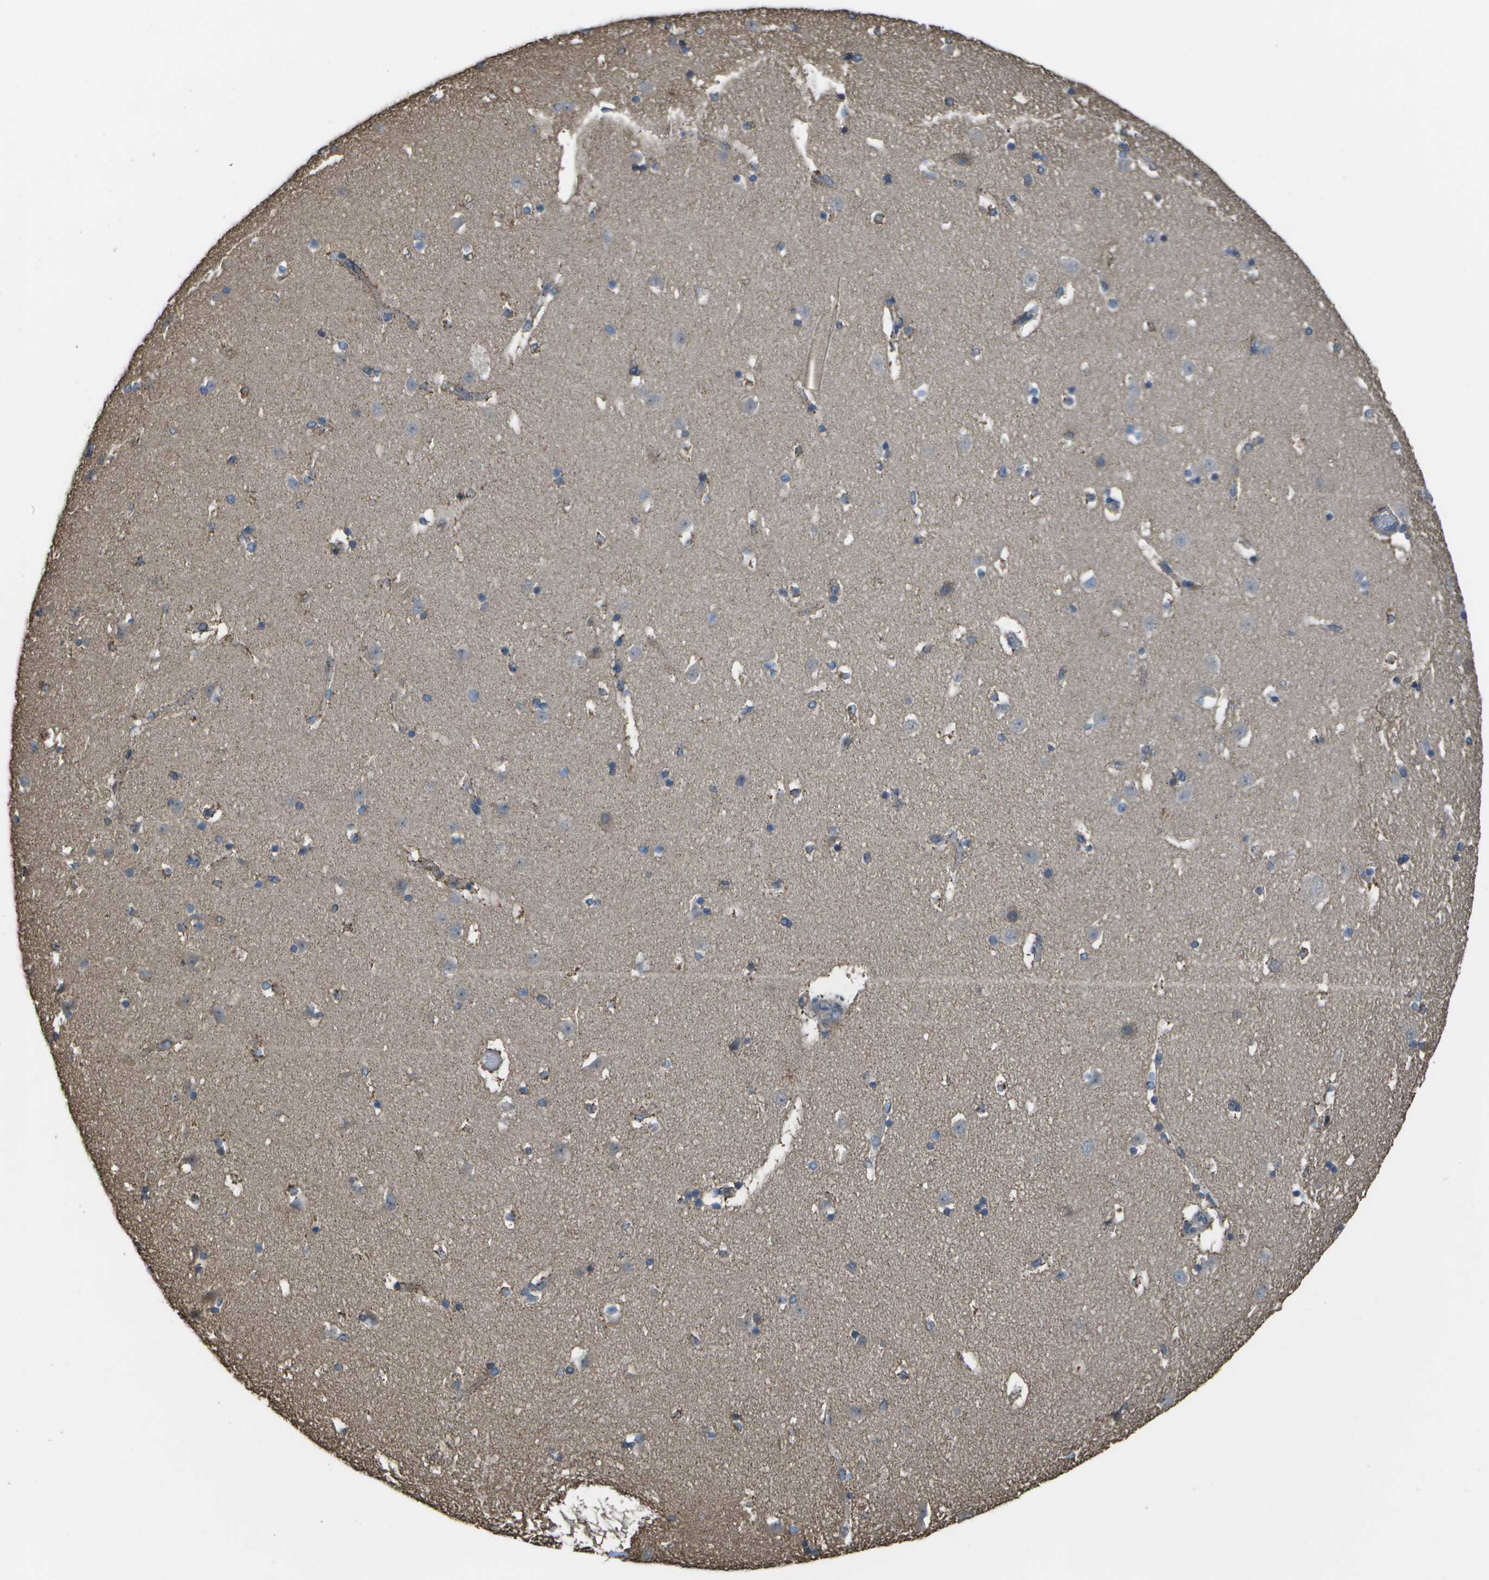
{"staining": {"intensity": "negative", "quantity": "none", "location": "none"}, "tissue": "caudate", "cell_type": "Glial cells", "image_type": "normal", "snomed": [{"axis": "morphology", "description": "Normal tissue, NOS"}, {"axis": "topography", "description": "Lateral ventricle wall"}], "caption": "The histopathology image demonstrates no staining of glial cells in unremarkable caudate.", "gene": "CLNS1A", "patient": {"sex": "male", "age": 45}}